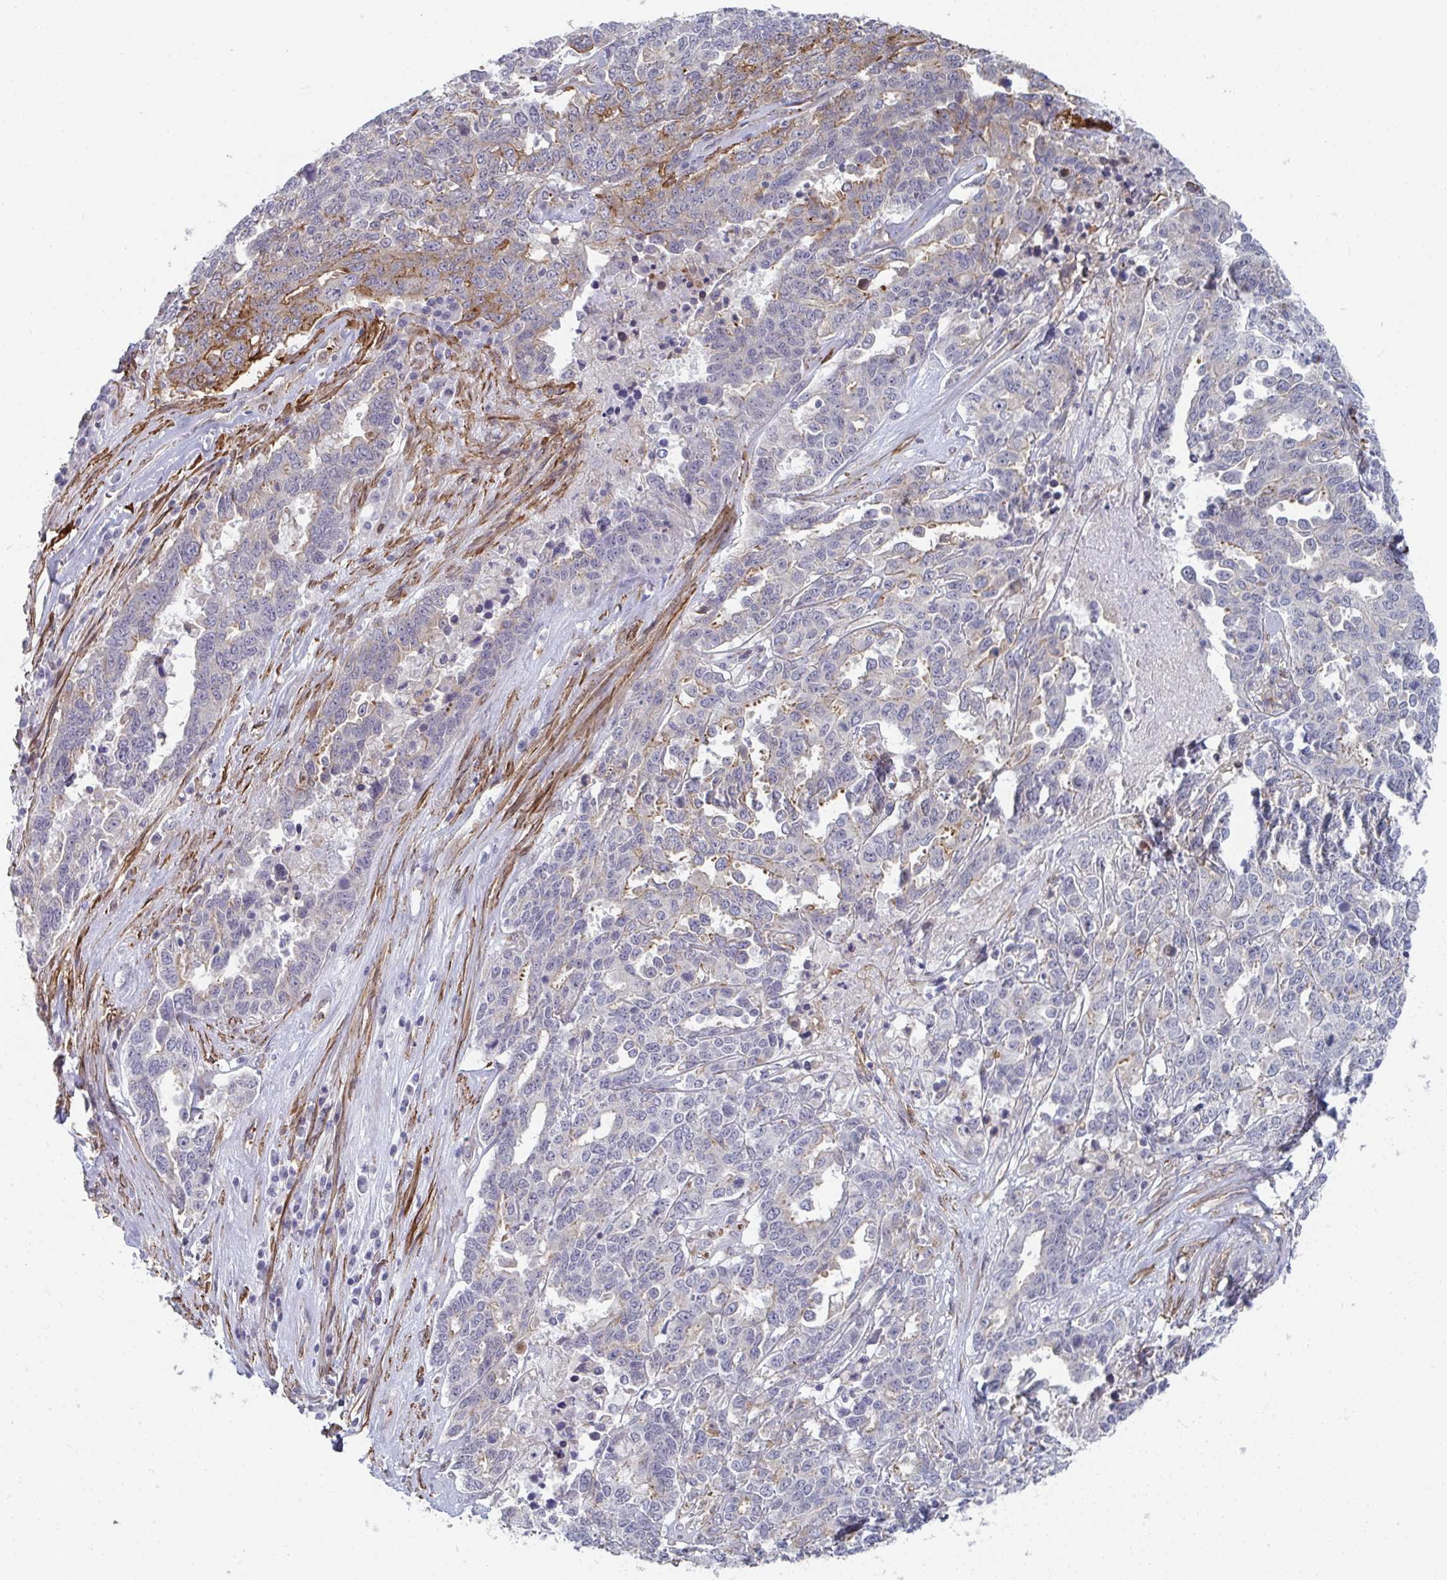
{"staining": {"intensity": "moderate", "quantity": "<25%", "location": "cytoplasmic/membranous"}, "tissue": "ovarian cancer", "cell_type": "Tumor cells", "image_type": "cancer", "snomed": [{"axis": "morphology", "description": "Carcinoma, endometroid"}, {"axis": "topography", "description": "Ovary"}], "caption": "An IHC micrograph of tumor tissue is shown. Protein staining in brown labels moderate cytoplasmic/membranous positivity in ovarian cancer within tumor cells. (Brightfield microscopy of DAB IHC at high magnification).", "gene": "NEURL4", "patient": {"sex": "female", "age": 62}}